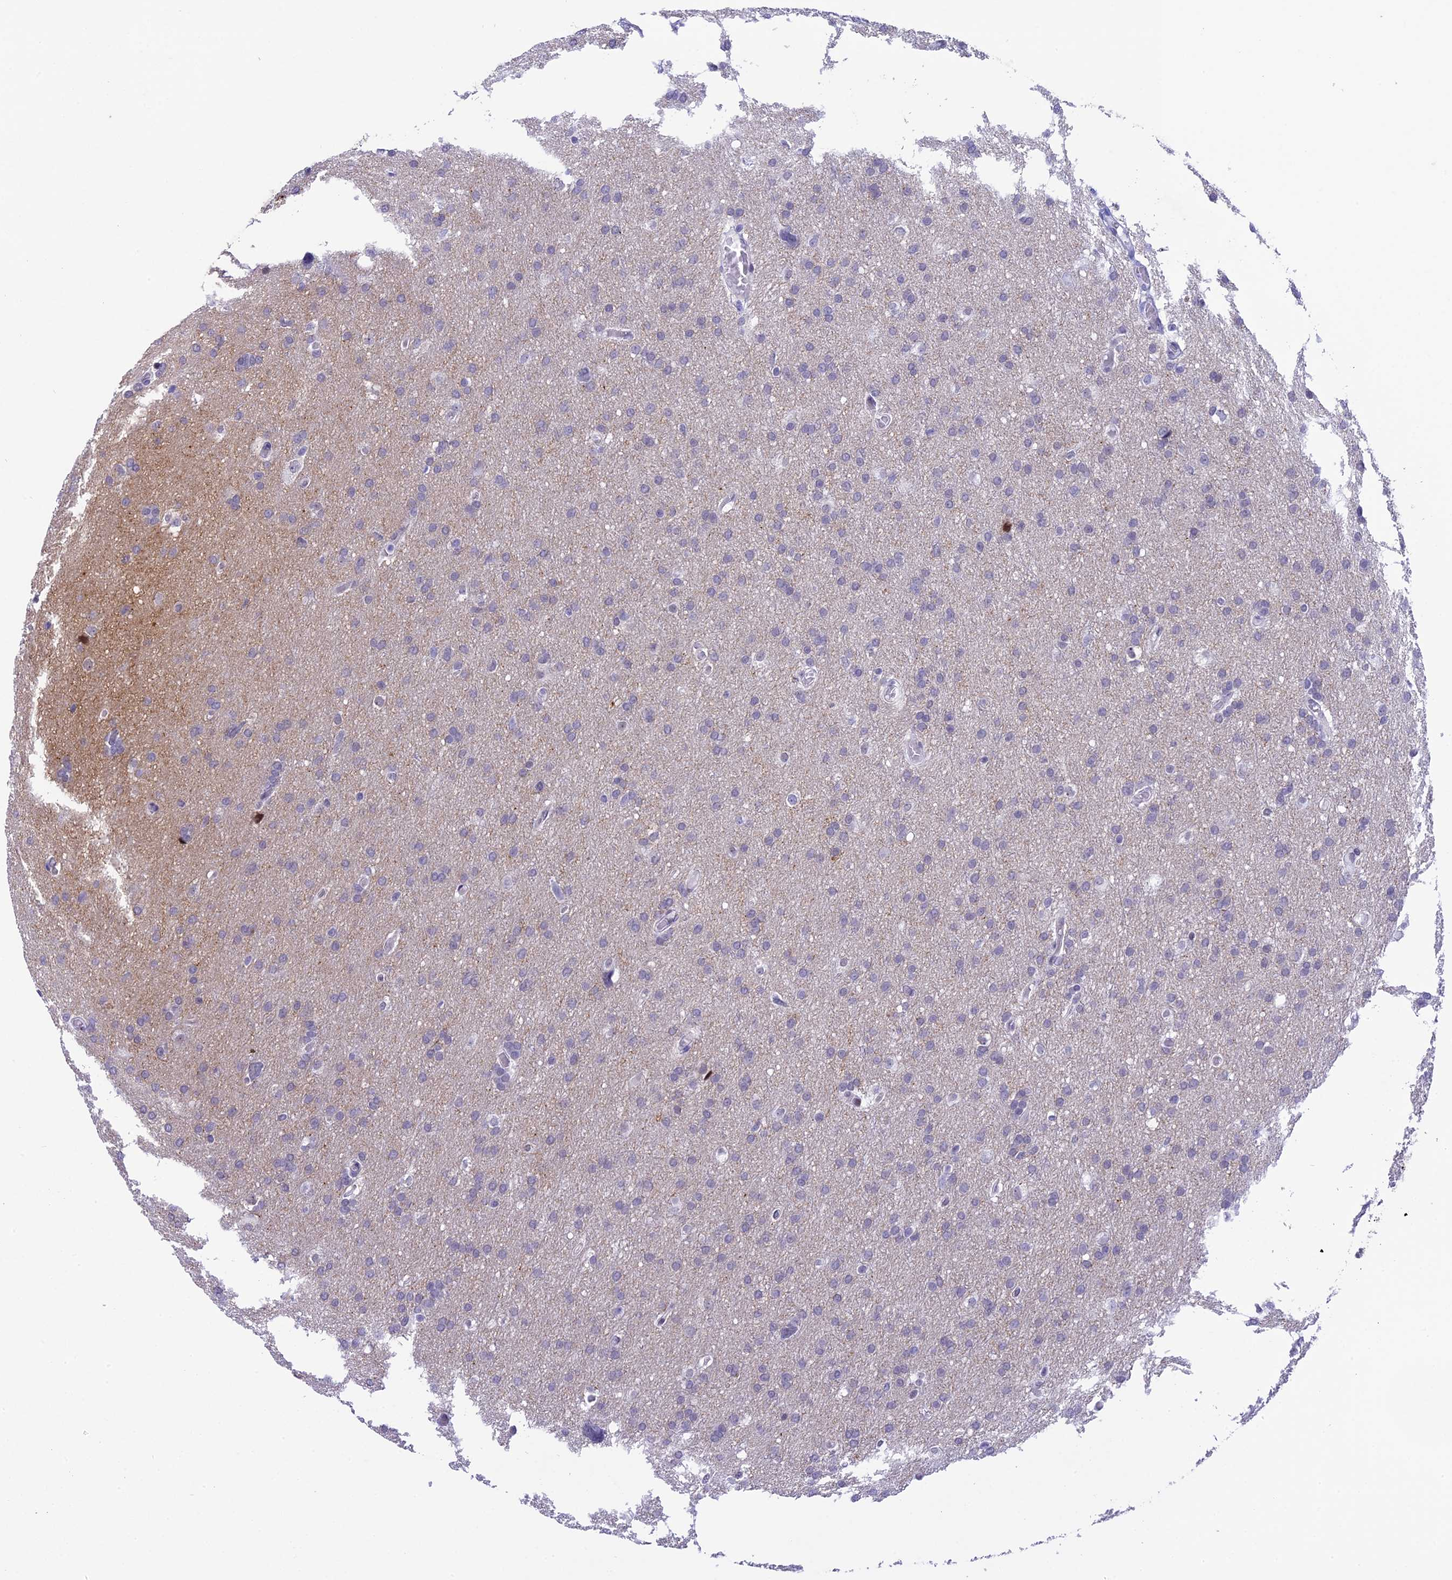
{"staining": {"intensity": "negative", "quantity": "none", "location": "none"}, "tissue": "glioma", "cell_type": "Tumor cells", "image_type": "cancer", "snomed": [{"axis": "morphology", "description": "Glioma, malignant, High grade"}, {"axis": "topography", "description": "Cerebral cortex"}], "caption": "Immunohistochemistry of malignant high-grade glioma shows no positivity in tumor cells.", "gene": "SPIRE2", "patient": {"sex": "female", "age": 36}}